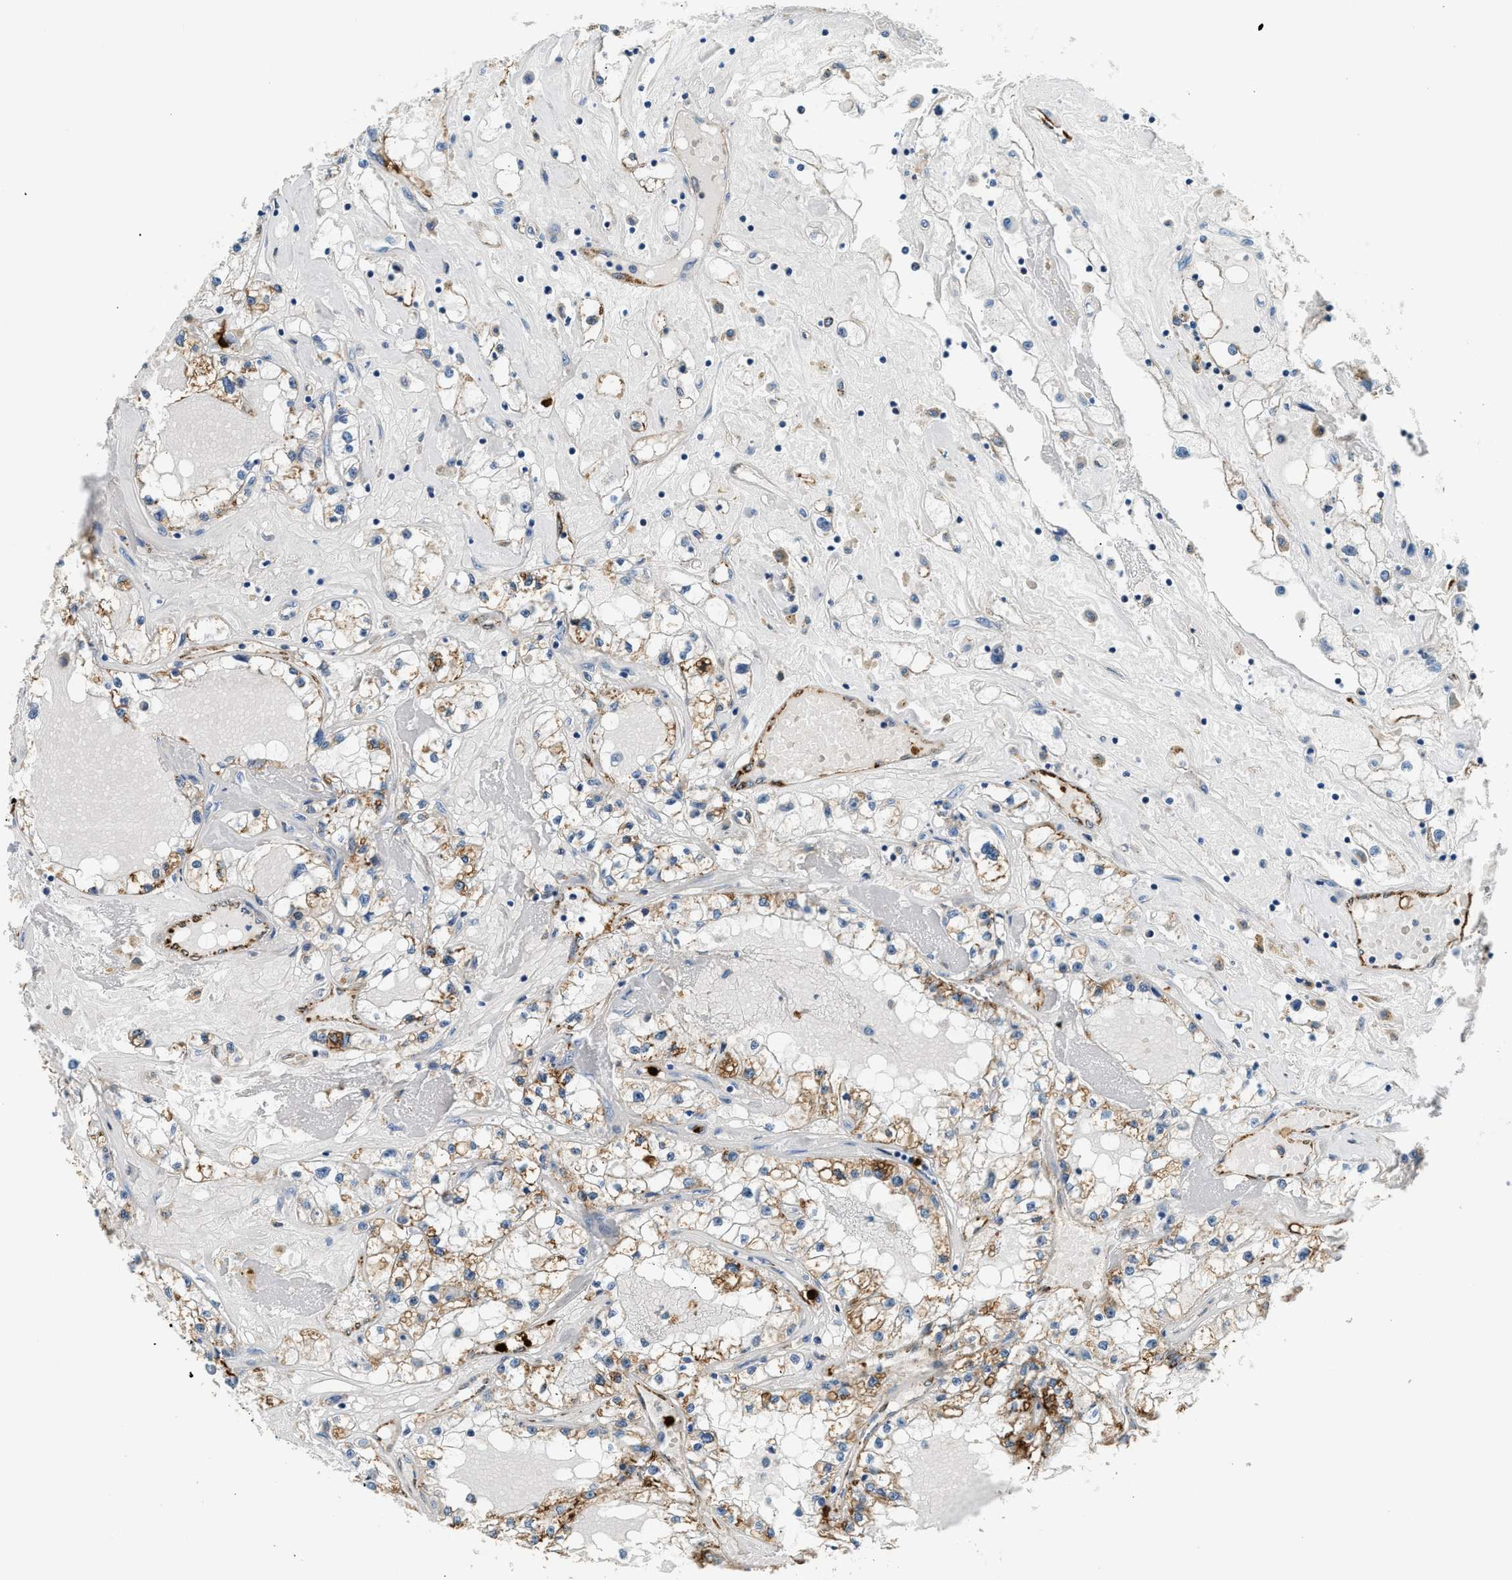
{"staining": {"intensity": "moderate", "quantity": "<25%", "location": "cytoplasmic/membranous"}, "tissue": "renal cancer", "cell_type": "Tumor cells", "image_type": "cancer", "snomed": [{"axis": "morphology", "description": "Adenocarcinoma, NOS"}, {"axis": "topography", "description": "Kidney"}], "caption": "Protein staining reveals moderate cytoplasmic/membranous positivity in about <25% of tumor cells in renal cancer. The staining was performed using DAB to visualize the protein expression in brown, while the nuclei were stained in blue with hematoxylin (Magnification: 20x).", "gene": "ANXA3", "patient": {"sex": "male", "age": 56}}